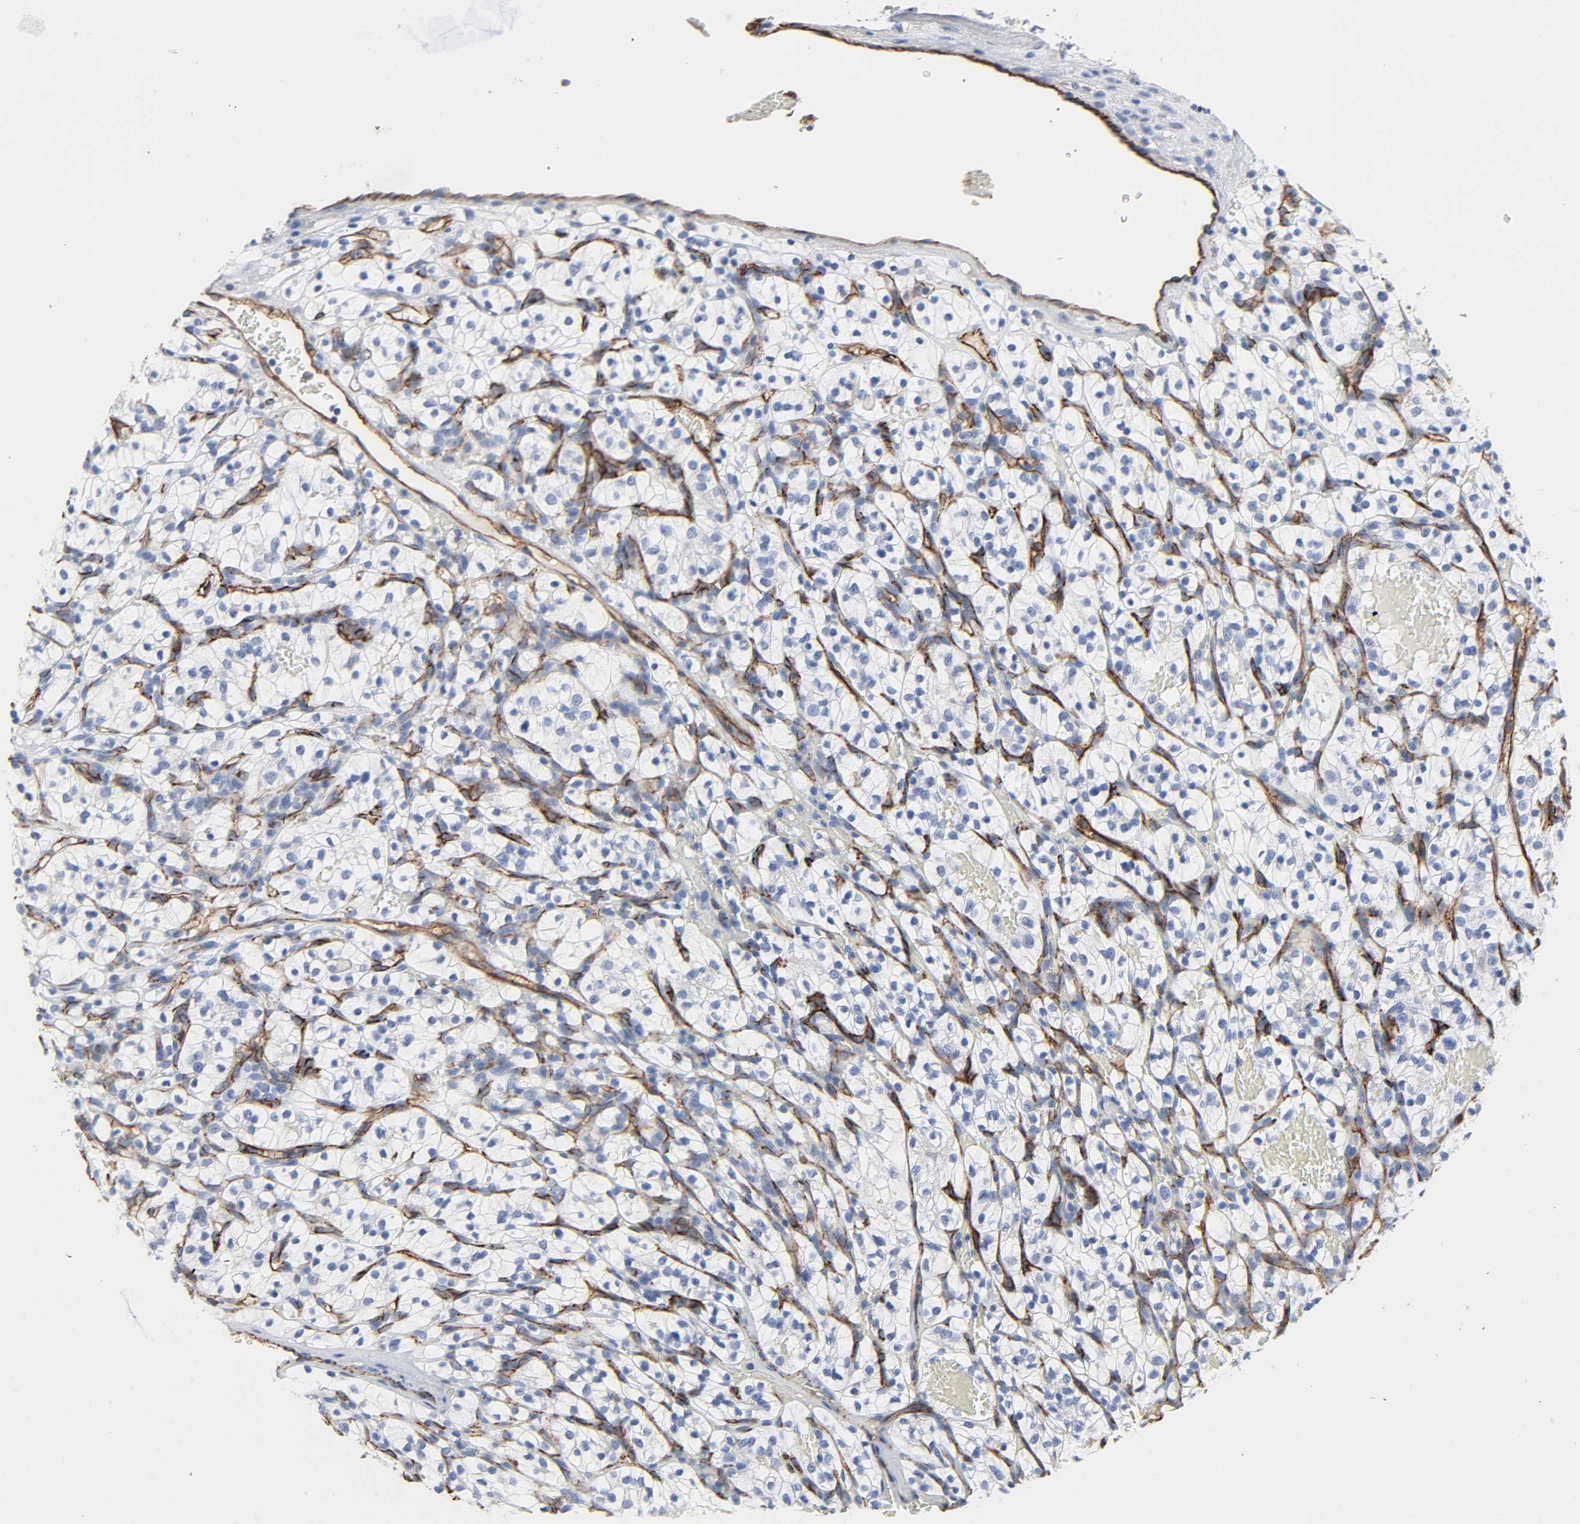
{"staining": {"intensity": "negative", "quantity": "none", "location": "none"}, "tissue": "renal cancer", "cell_type": "Tumor cells", "image_type": "cancer", "snomed": [{"axis": "morphology", "description": "Adenocarcinoma, NOS"}, {"axis": "topography", "description": "Kidney"}], "caption": "This histopathology image is of renal adenocarcinoma stained with immunohistochemistry to label a protein in brown with the nuclei are counter-stained blue. There is no staining in tumor cells.", "gene": "PECAM1", "patient": {"sex": "female", "age": 57}}